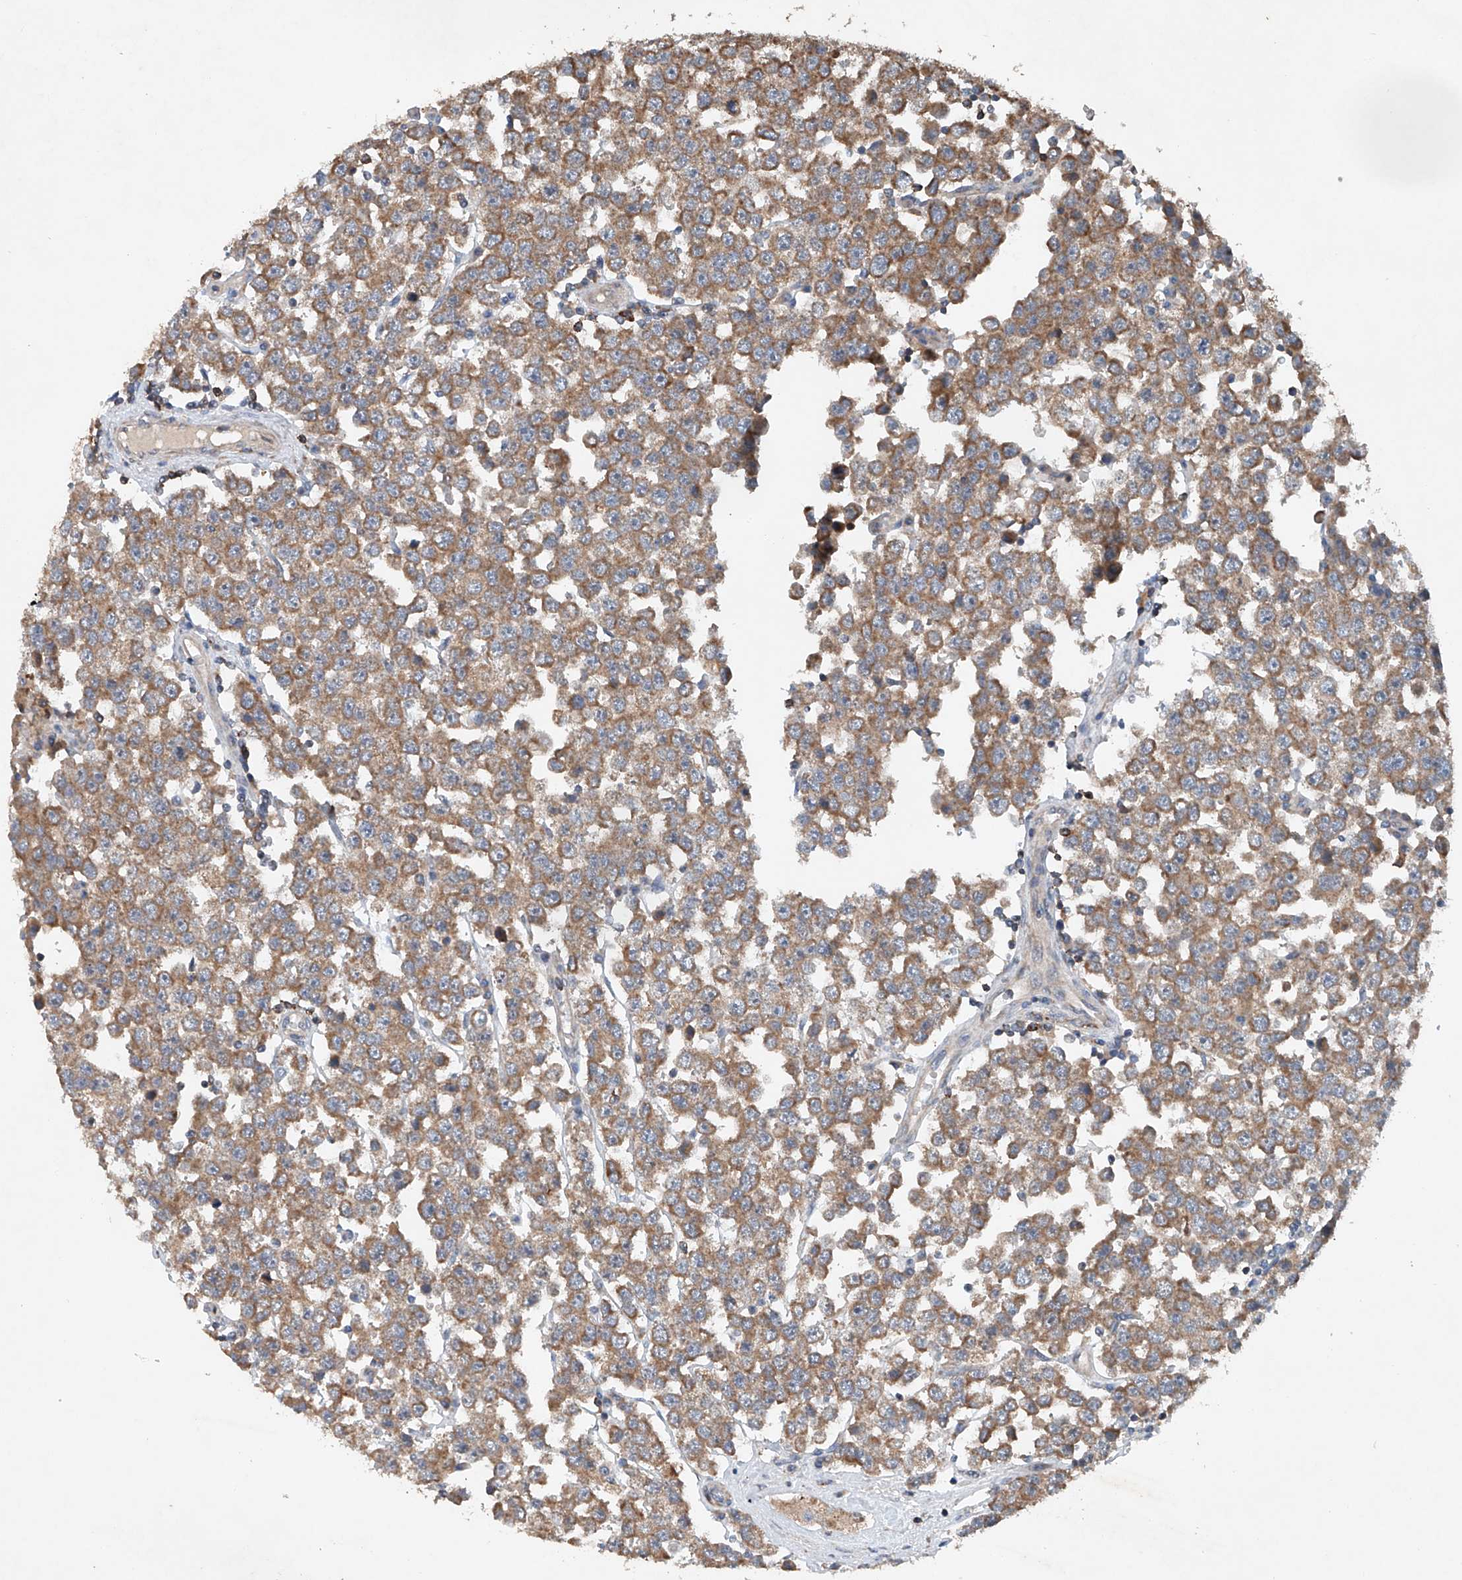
{"staining": {"intensity": "moderate", "quantity": ">75%", "location": "cytoplasmic/membranous"}, "tissue": "testis cancer", "cell_type": "Tumor cells", "image_type": "cancer", "snomed": [{"axis": "morphology", "description": "Seminoma, NOS"}, {"axis": "topography", "description": "Testis"}], "caption": "Protein expression by IHC displays moderate cytoplasmic/membranous positivity in about >75% of tumor cells in testis cancer (seminoma).", "gene": "CEP85L", "patient": {"sex": "male", "age": 28}}